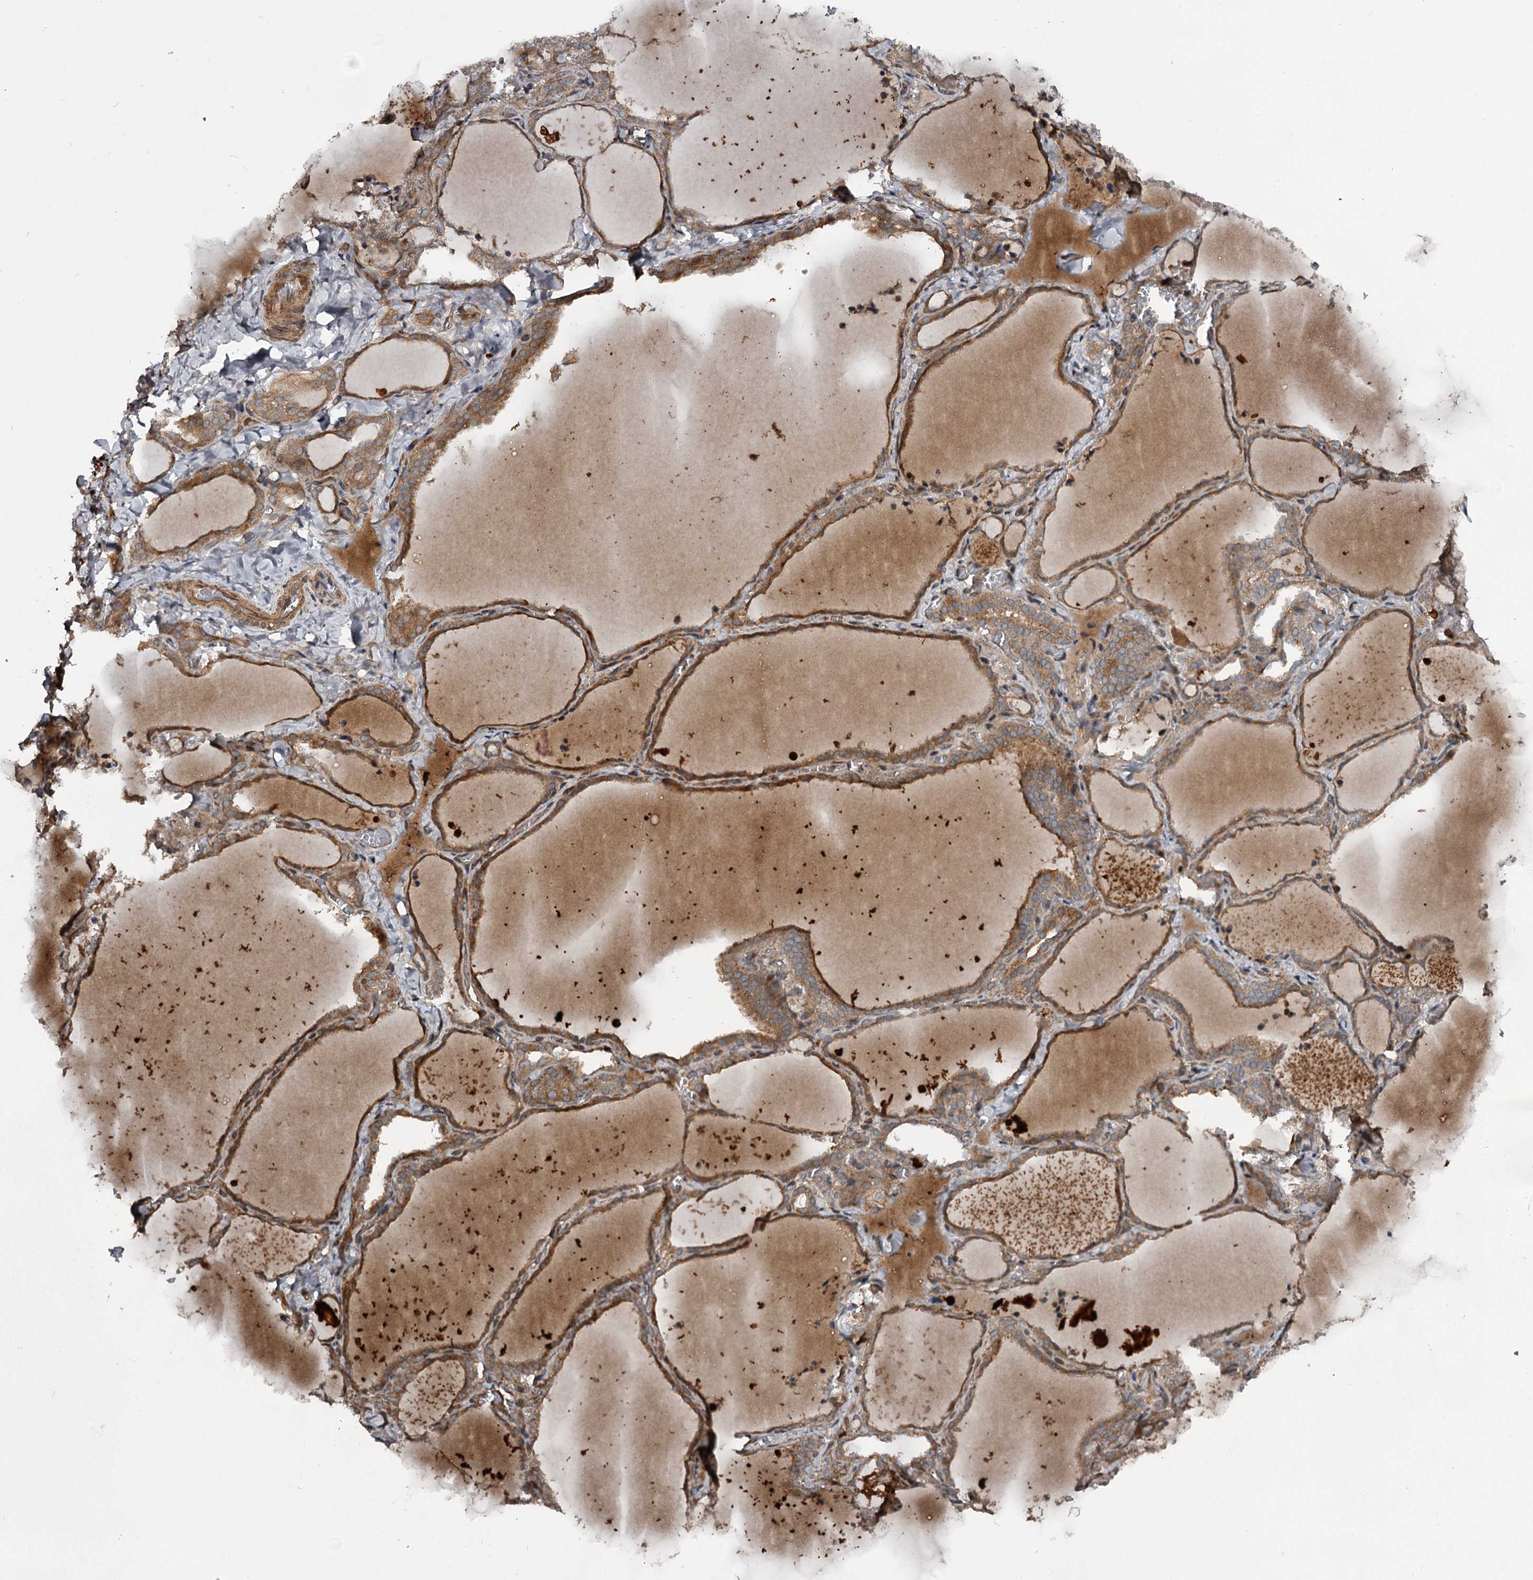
{"staining": {"intensity": "strong", "quantity": ">75%", "location": "cytoplasmic/membranous"}, "tissue": "thyroid gland", "cell_type": "Glandular cells", "image_type": "normal", "snomed": [{"axis": "morphology", "description": "Normal tissue, NOS"}, {"axis": "topography", "description": "Thyroid gland"}], "caption": "Strong cytoplasmic/membranous positivity is seen in about >75% of glandular cells in normal thyroid gland.", "gene": "RAB21", "patient": {"sex": "female", "age": 22}}